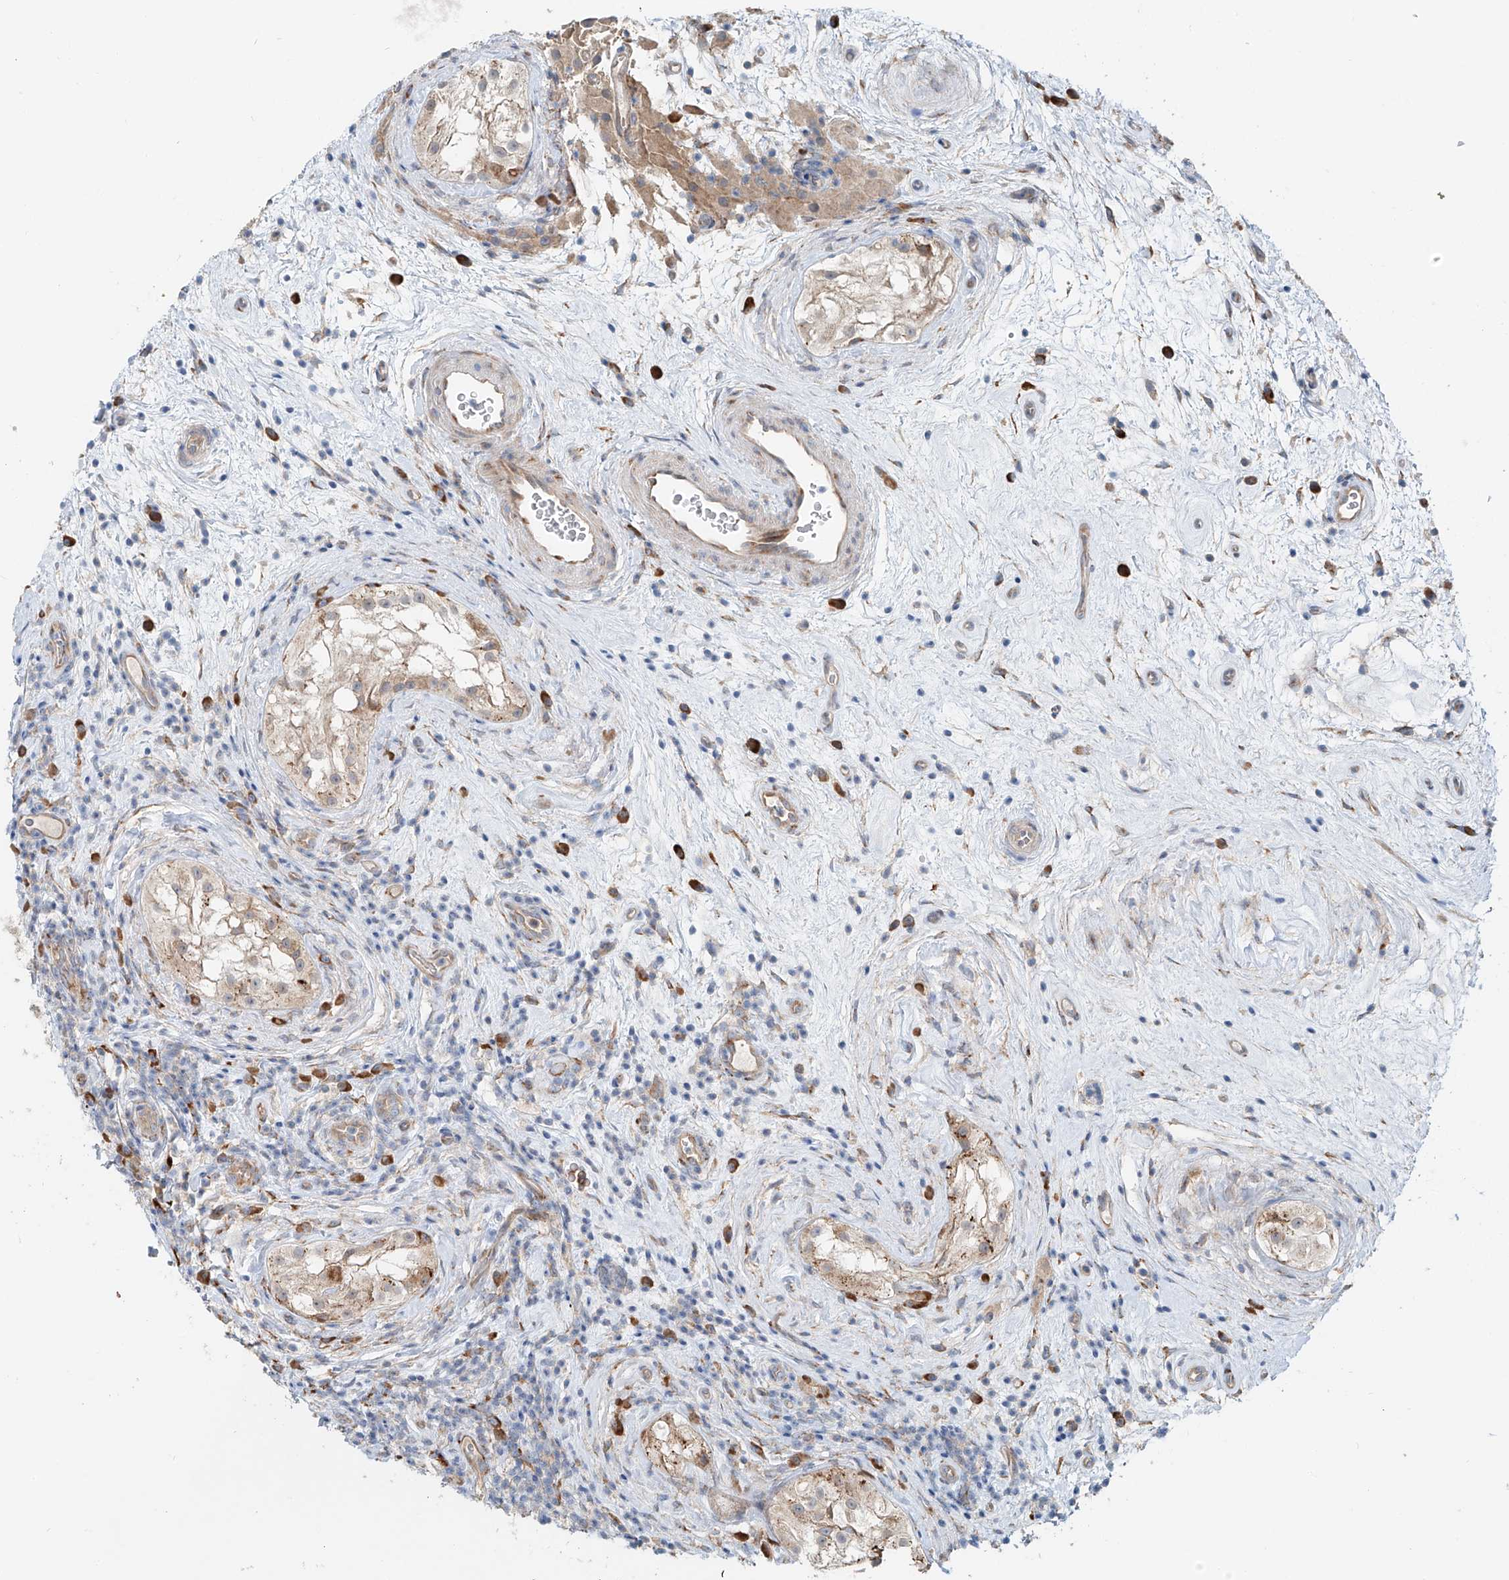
{"staining": {"intensity": "weak", "quantity": "25%-75%", "location": "cytoplasmic/membranous"}, "tissue": "testis cancer", "cell_type": "Tumor cells", "image_type": "cancer", "snomed": [{"axis": "morphology", "description": "Seminoma, NOS"}, {"axis": "topography", "description": "Testis"}], "caption": "Protein staining displays weak cytoplasmic/membranous staining in approximately 25%-75% of tumor cells in testis cancer (seminoma). The staining was performed using DAB, with brown indicating positive protein expression. Nuclei are stained blue with hematoxylin.", "gene": "SNAP29", "patient": {"sex": "male", "age": 49}}